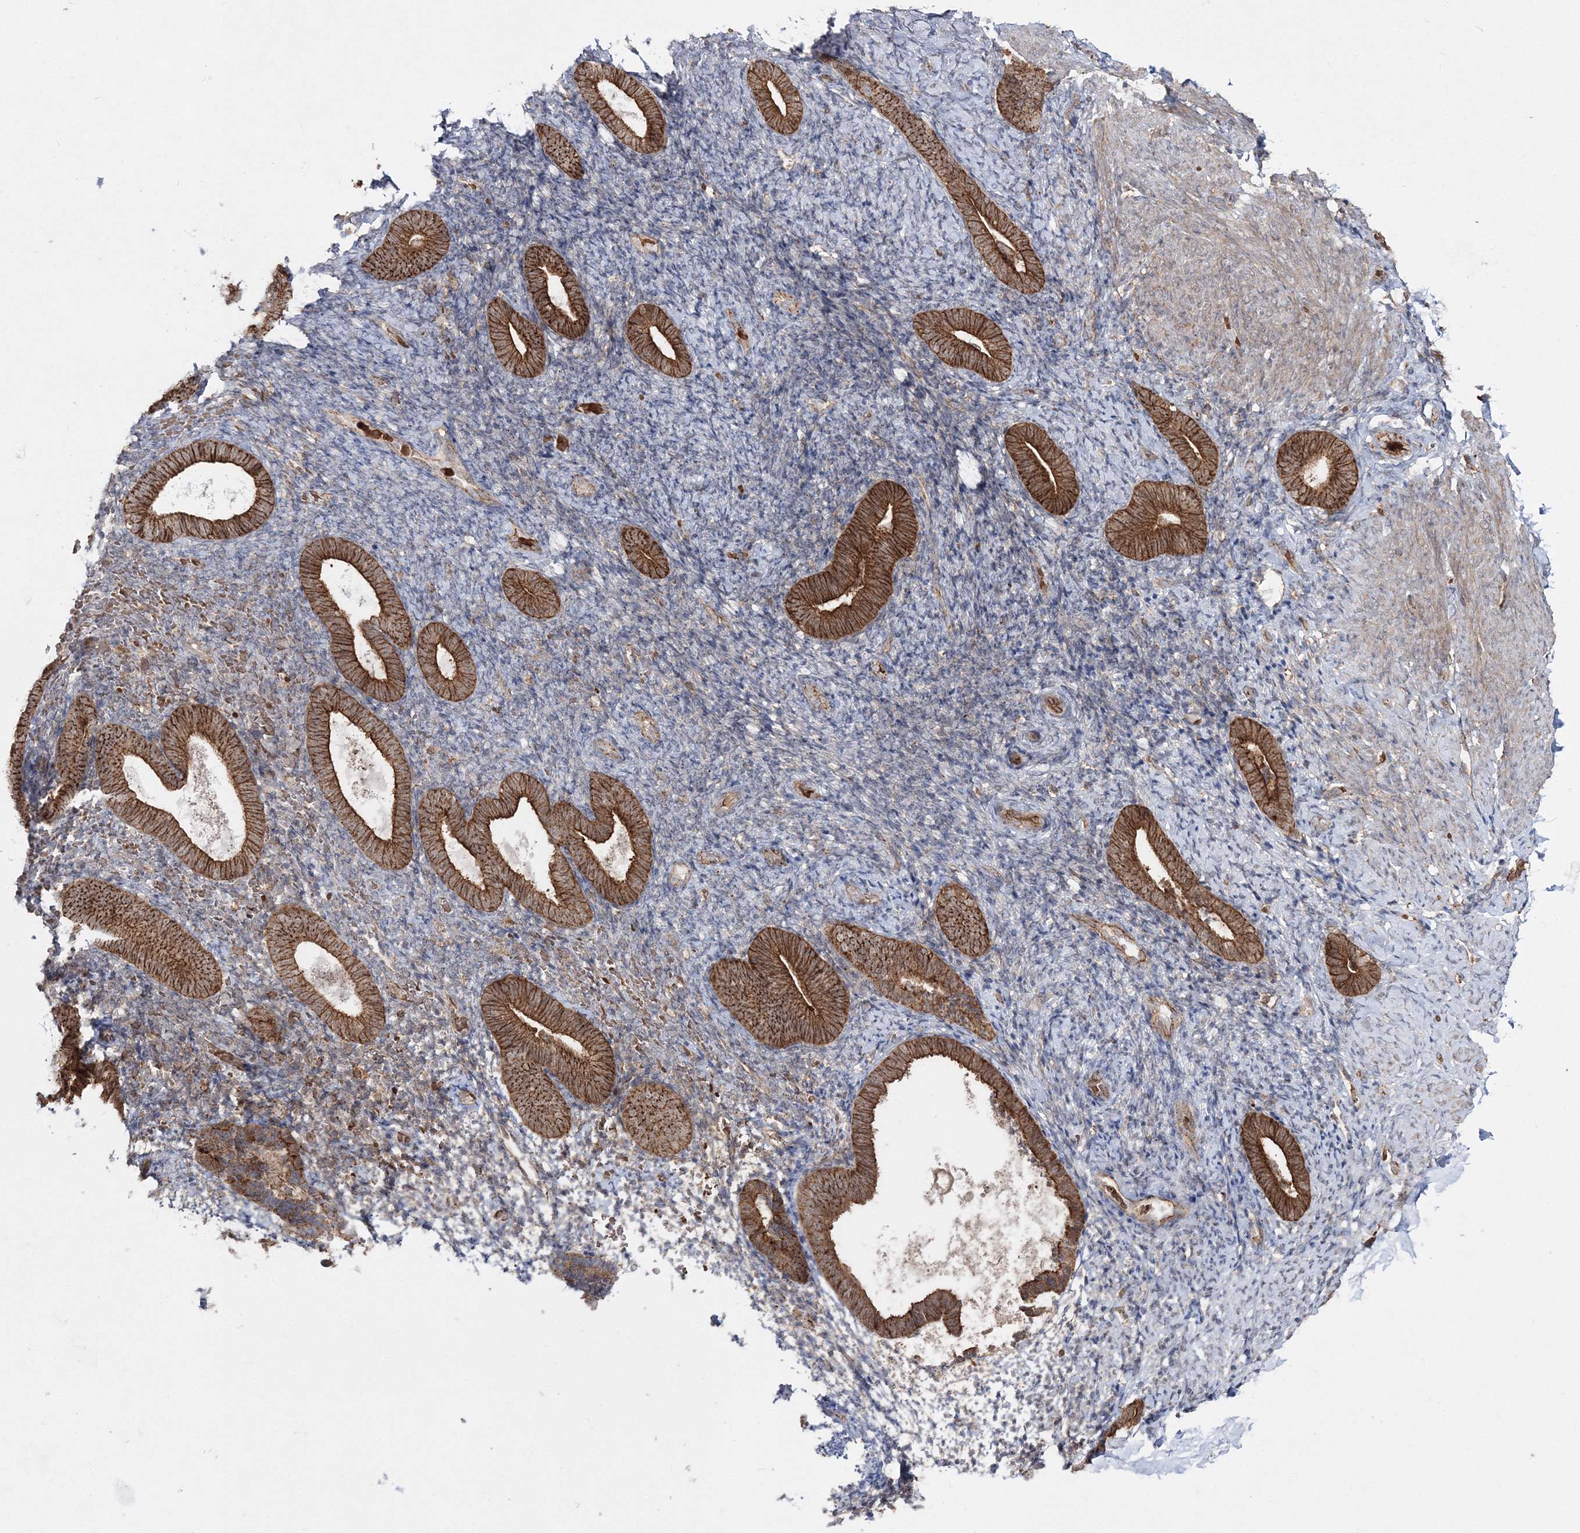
{"staining": {"intensity": "negative", "quantity": "none", "location": "none"}, "tissue": "endometrium", "cell_type": "Cells in endometrial stroma", "image_type": "normal", "snomed": [{"axis": "morphology", "description": "Normal tissue, NOS"}, {"axis": "topography", "description": "Endometrium"}], "caption": "Protein analysis of unremarkable endometrium exhibits no significant expression in cells in endometrial stroma. (Immunohistochemistry (ihc), brightfield microscopy, high magnification).", "gene": "PCBD2", "patient": {"sex": "female", "age": 51}}